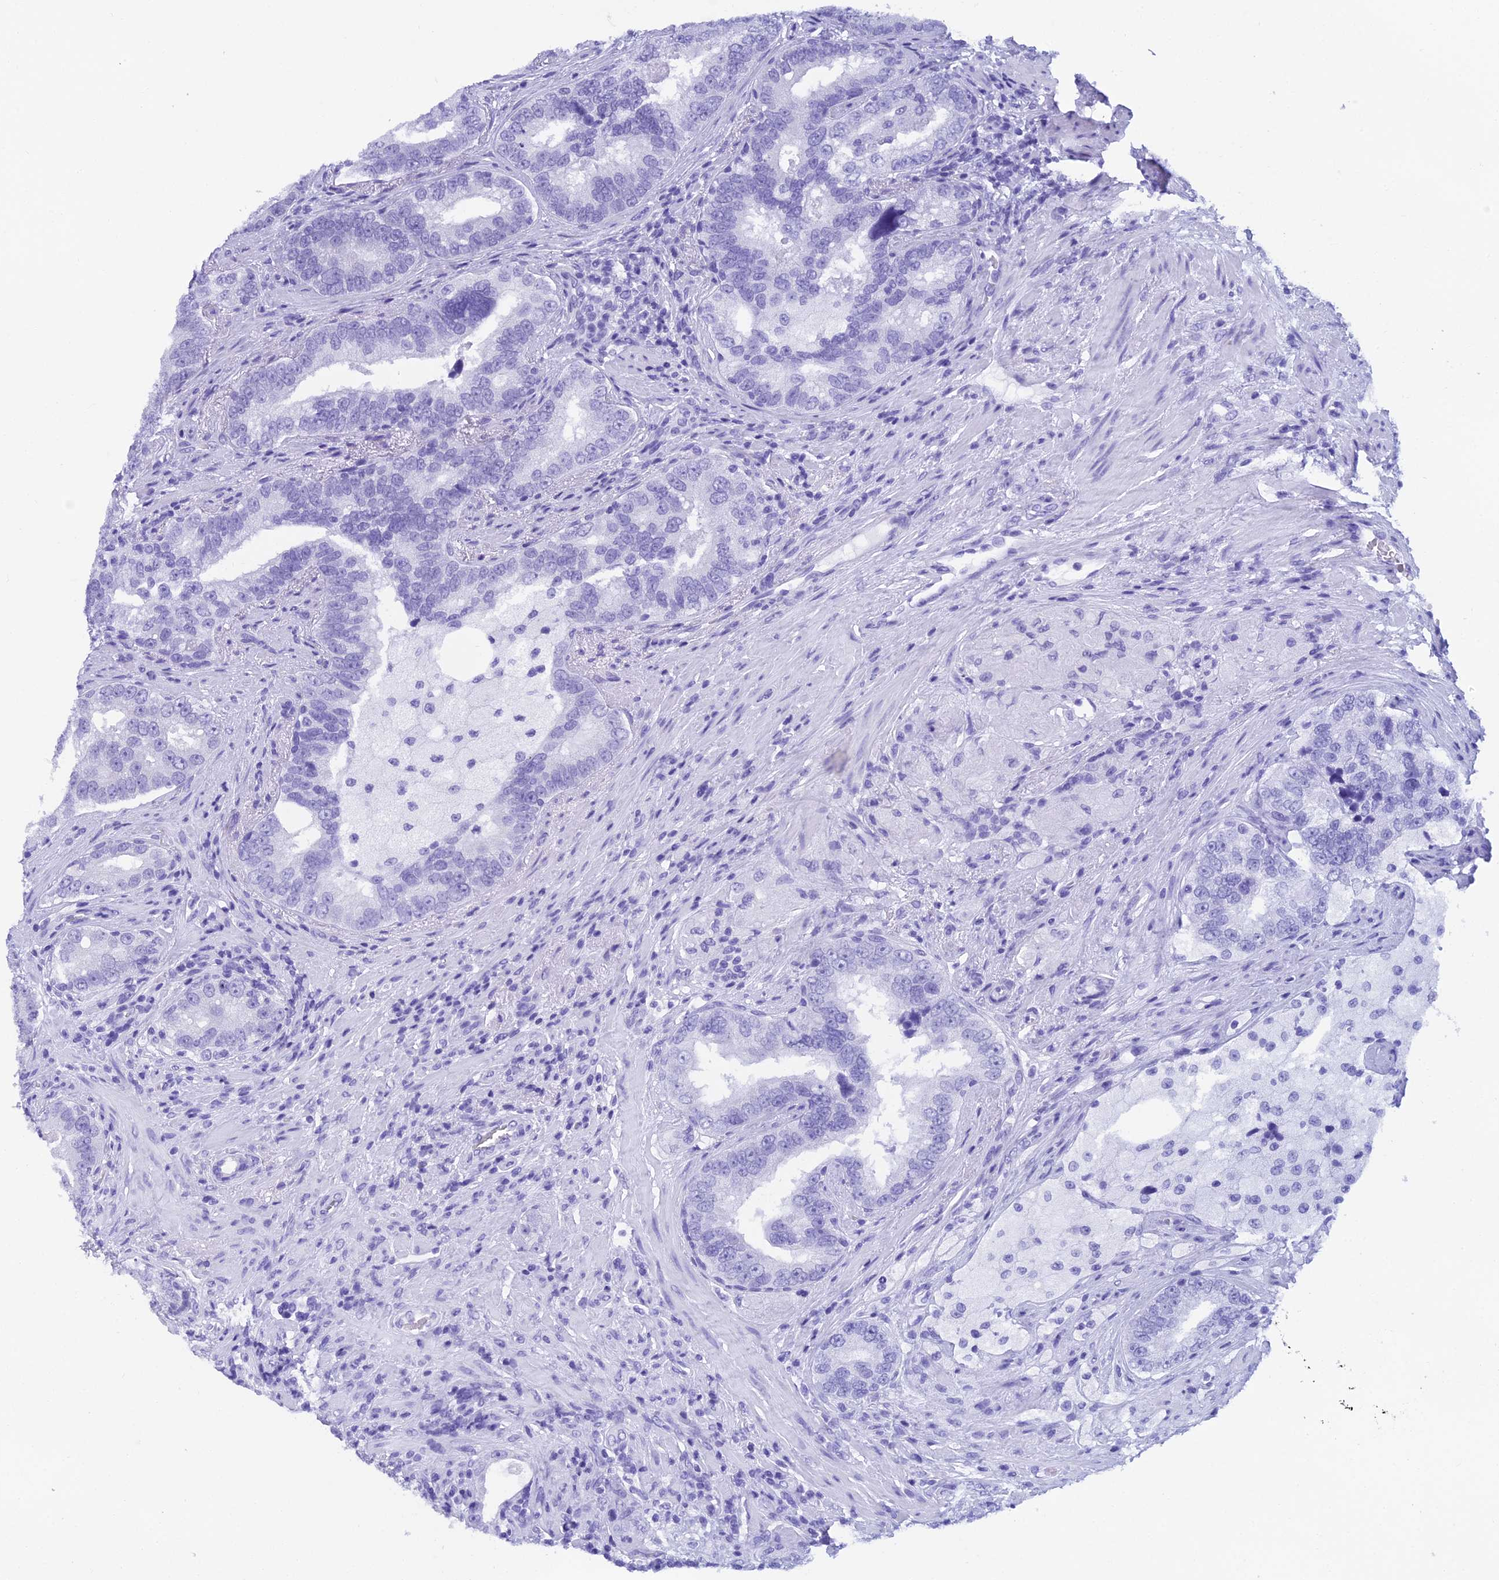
{"staining": {"intensity": "negative", "quantity": "none", "location": "none"}, "tissue": "prostate cancer", "cell_type": "Tumor cells", "image_type": "cancer", "snomed": [{"axis": "morphology", "description": "Adenocarcinoma, High grade"}, {"axis": "topography", "description": "Prostate"}], "caption": "Protein analysis of prostate cancer (adenocarcinoma (high-grade)) demonstrates no significant expression in tumor cells.", "gene": "GRWD1", "patient": {"sex": "male", "age": 70}}